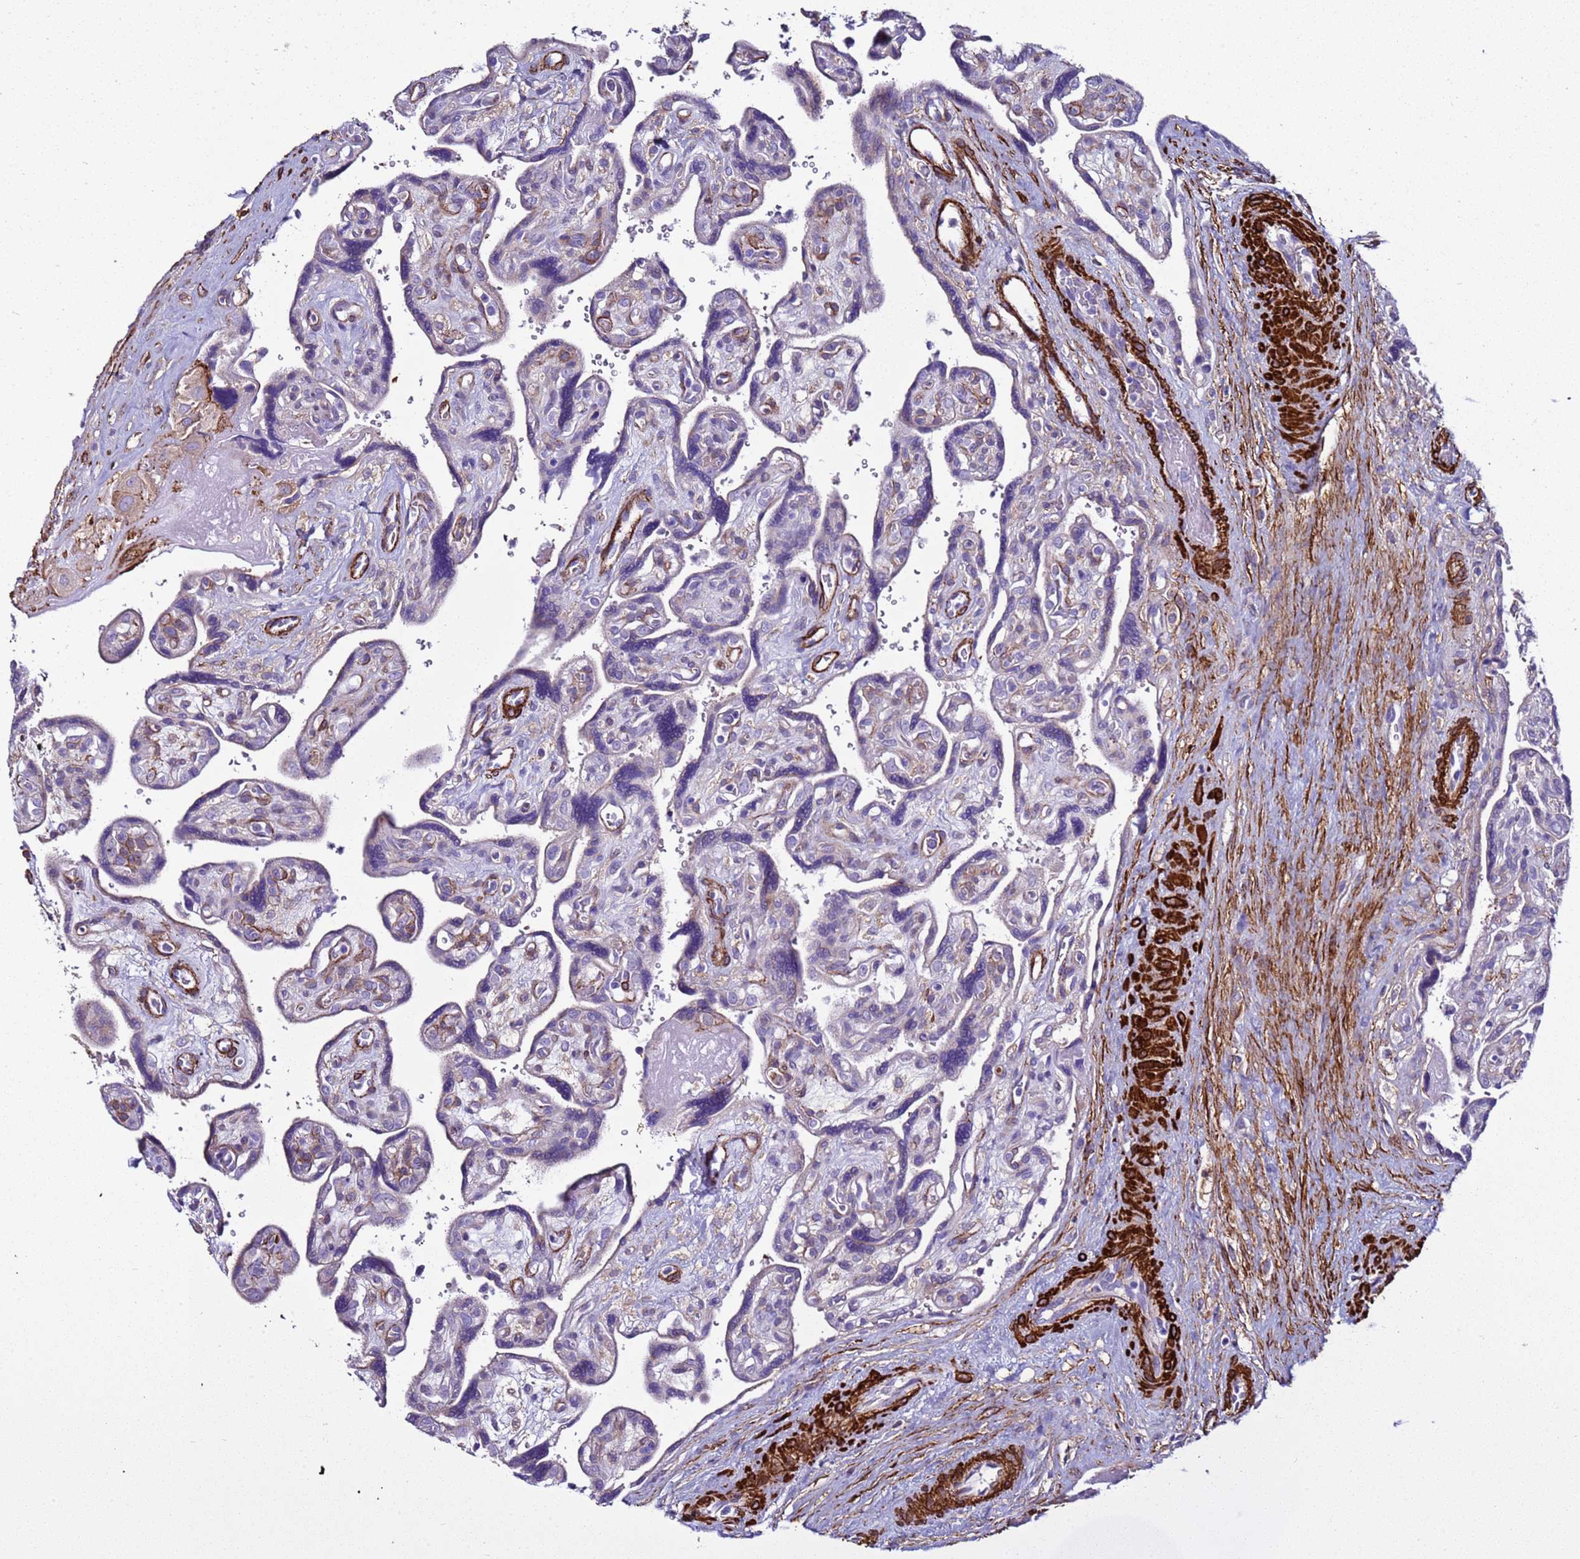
{"staining": {"intensity": "moderate", "quantity": "25%-75%", "location": "cytoplasmic/membranous"}, "tissue": "placenta", "cell_type": "Decidual cells", "image_type": "normal", "snomed": [{"axis": "morphology", "description": "Normal tissue, NOS"}, {"axis": "topography", "description": "Placenta"}], "caption": "The micrograph displays immunohistochemical staining of normal placenta. There is moderate cytoplasmic/membranous staining is identified in approximately 25%-75% of decidual cells. The protein of interest is shown in brown color, while the nuclei are stained blue.", "gene": "RABL2A", "patient": {"sex": "female", "age": 39}}